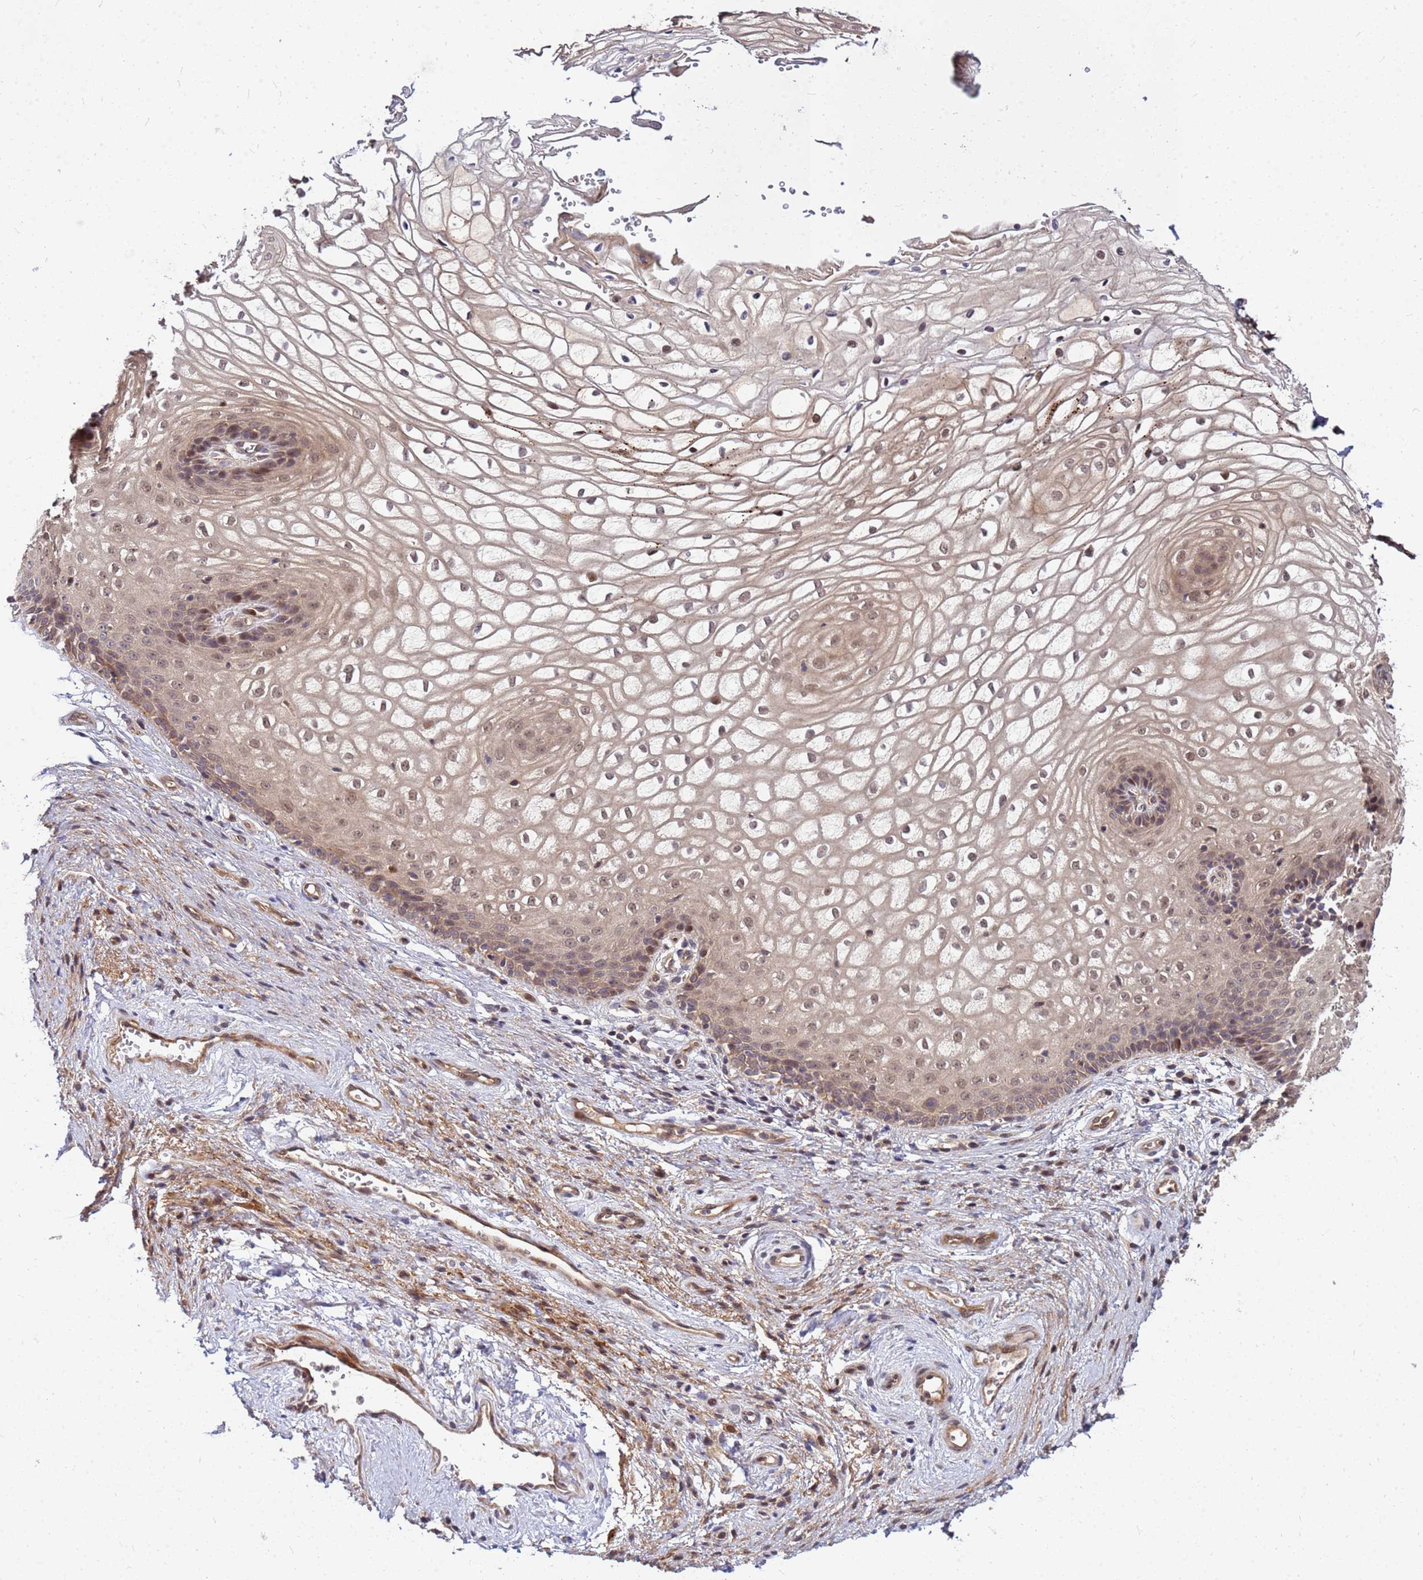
{"staining": {"intensity": "moderate", "quantity": ">75%", "location": "cytoplasmic/membranous,nuclear"}, "tissue": "vagina", "cell_type": "Squamous epithelial cells", "image_type": "normal", "snomed": [{"axis": "morphology", "description": "Normal tissue, NOS"}, {"axis": "topography", "description": "Vagina"}], "caption": "Immunohistochemistry (IHC) of unremarkable vagina displays medium levels of moderate cytoplasmic/membranous,nuclear expression in approximately >75% of squamous epithelial cells.", "gene": "DUS4L", "patient": {"sex": "female", "age": 34}}